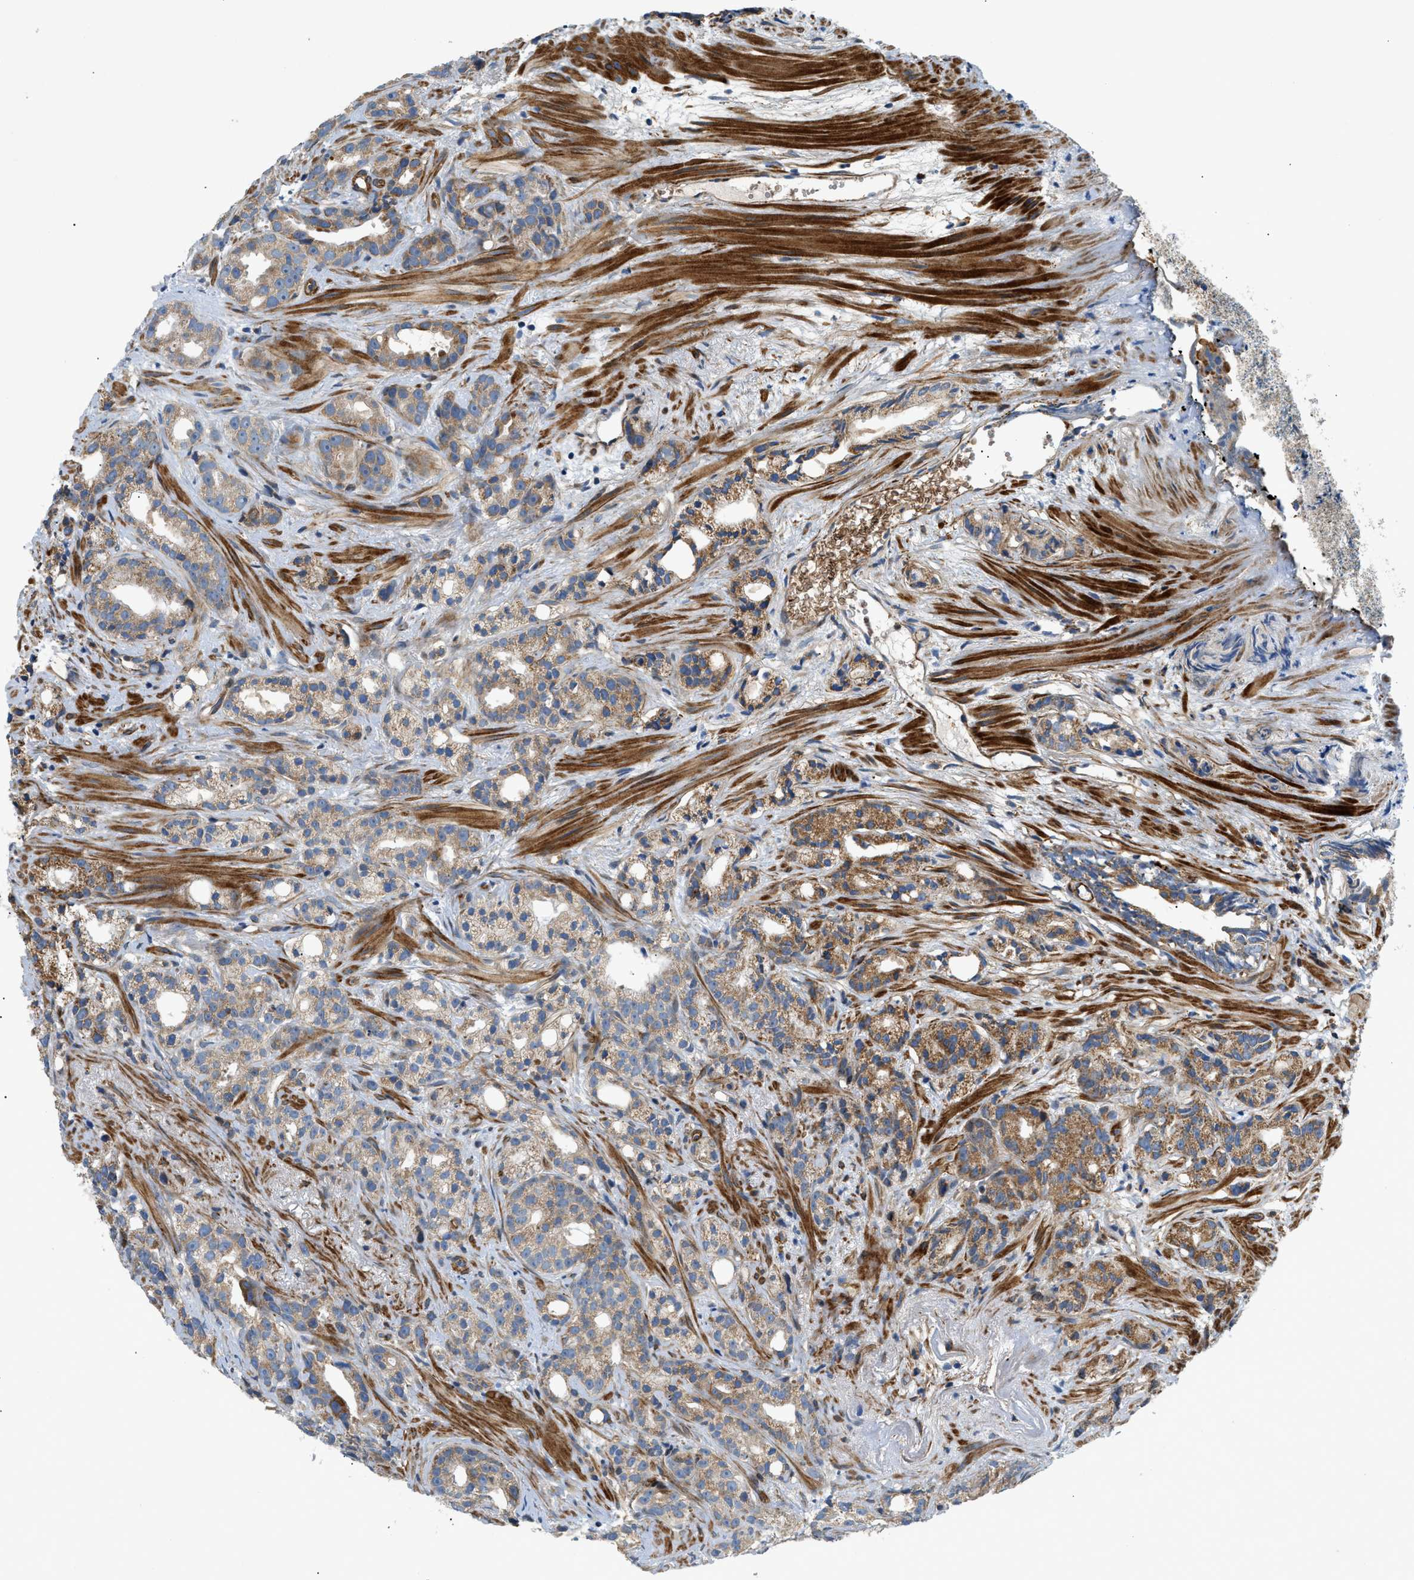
{"staining": {"intensity": "moderate", "quantity": ">75%", "location": "cytoplasmic/membranous"}, "tissue": "prostate cancer", "cell_type": "Tumor cells", "image_type": "cancer", "snomed": [{"axis": "morphology", "description": "Adenocarcinoma, Low grade"}, {"axis": "topography", "description": "Prostate"}], "caption": "There is medium levels of moderate cytoplasmic/membranous positivity in tumor cells of prostate cancer, as demonstrated by immunohistochemical staining (brown color).", "gene": "DHODH", "patient": {"sex": "male", "age": 89}}